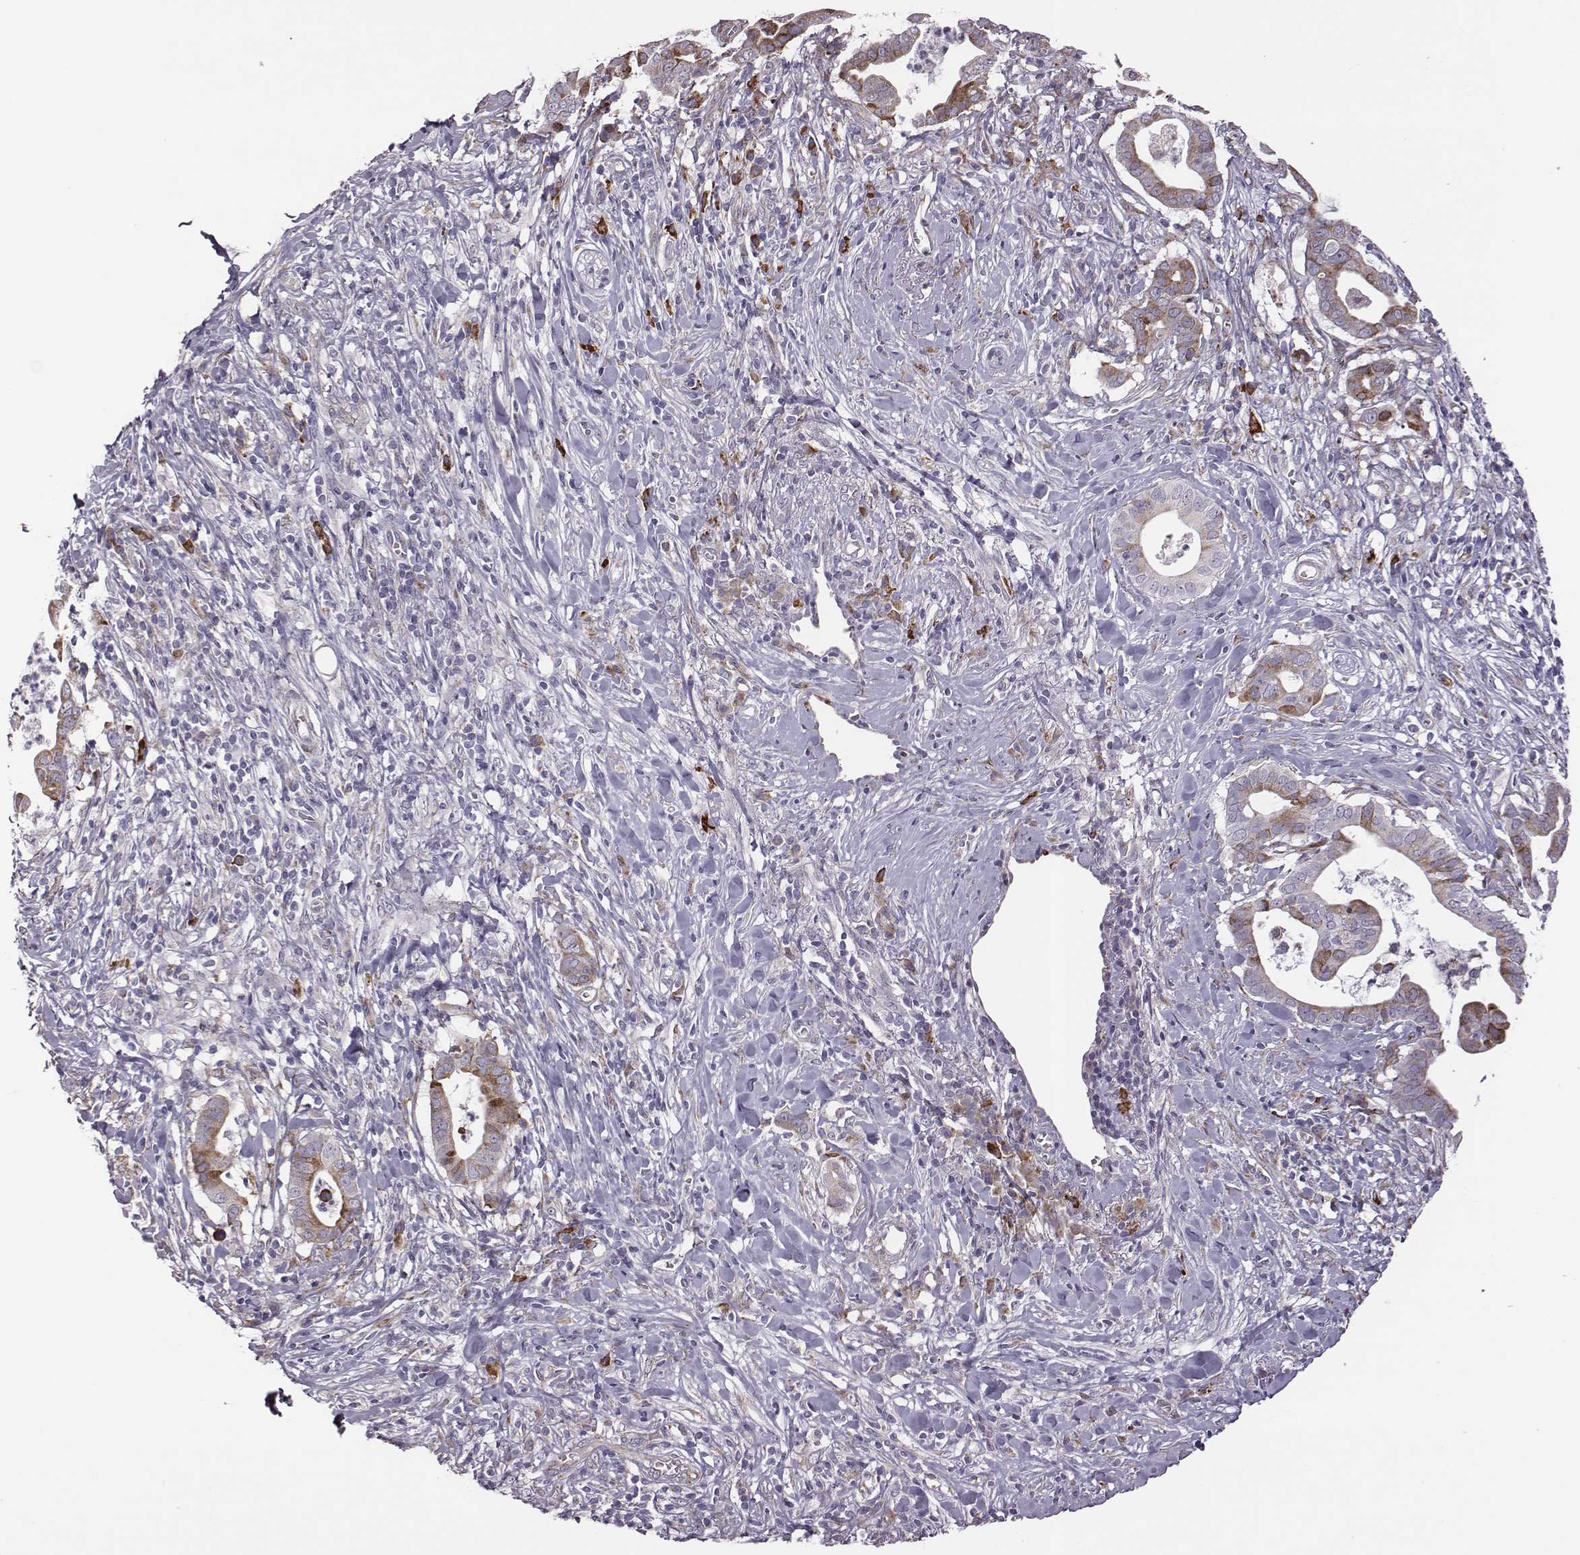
{"staining": {"intensity": "moderate", "quantity": ">75%", "location": "cytoplasmic/membranous"}, "tissue": "pancreatic cancer", "cell_type": "Tumor cells", "image_type": "cancer", "snomed": [{"axis": "morphology", "description": "Adenocarcinoma, NOS"}, {"axis": "topography", "description": "Pancreas"}], "caption": "Protein expression analysis of adenocarcinoma (pancreatic) shows moderate cytoplasmic/membranous staining in about >75% of tumor cells.", "gene": "SELENOI", "patient": {"sex": "male", "age": 61}}